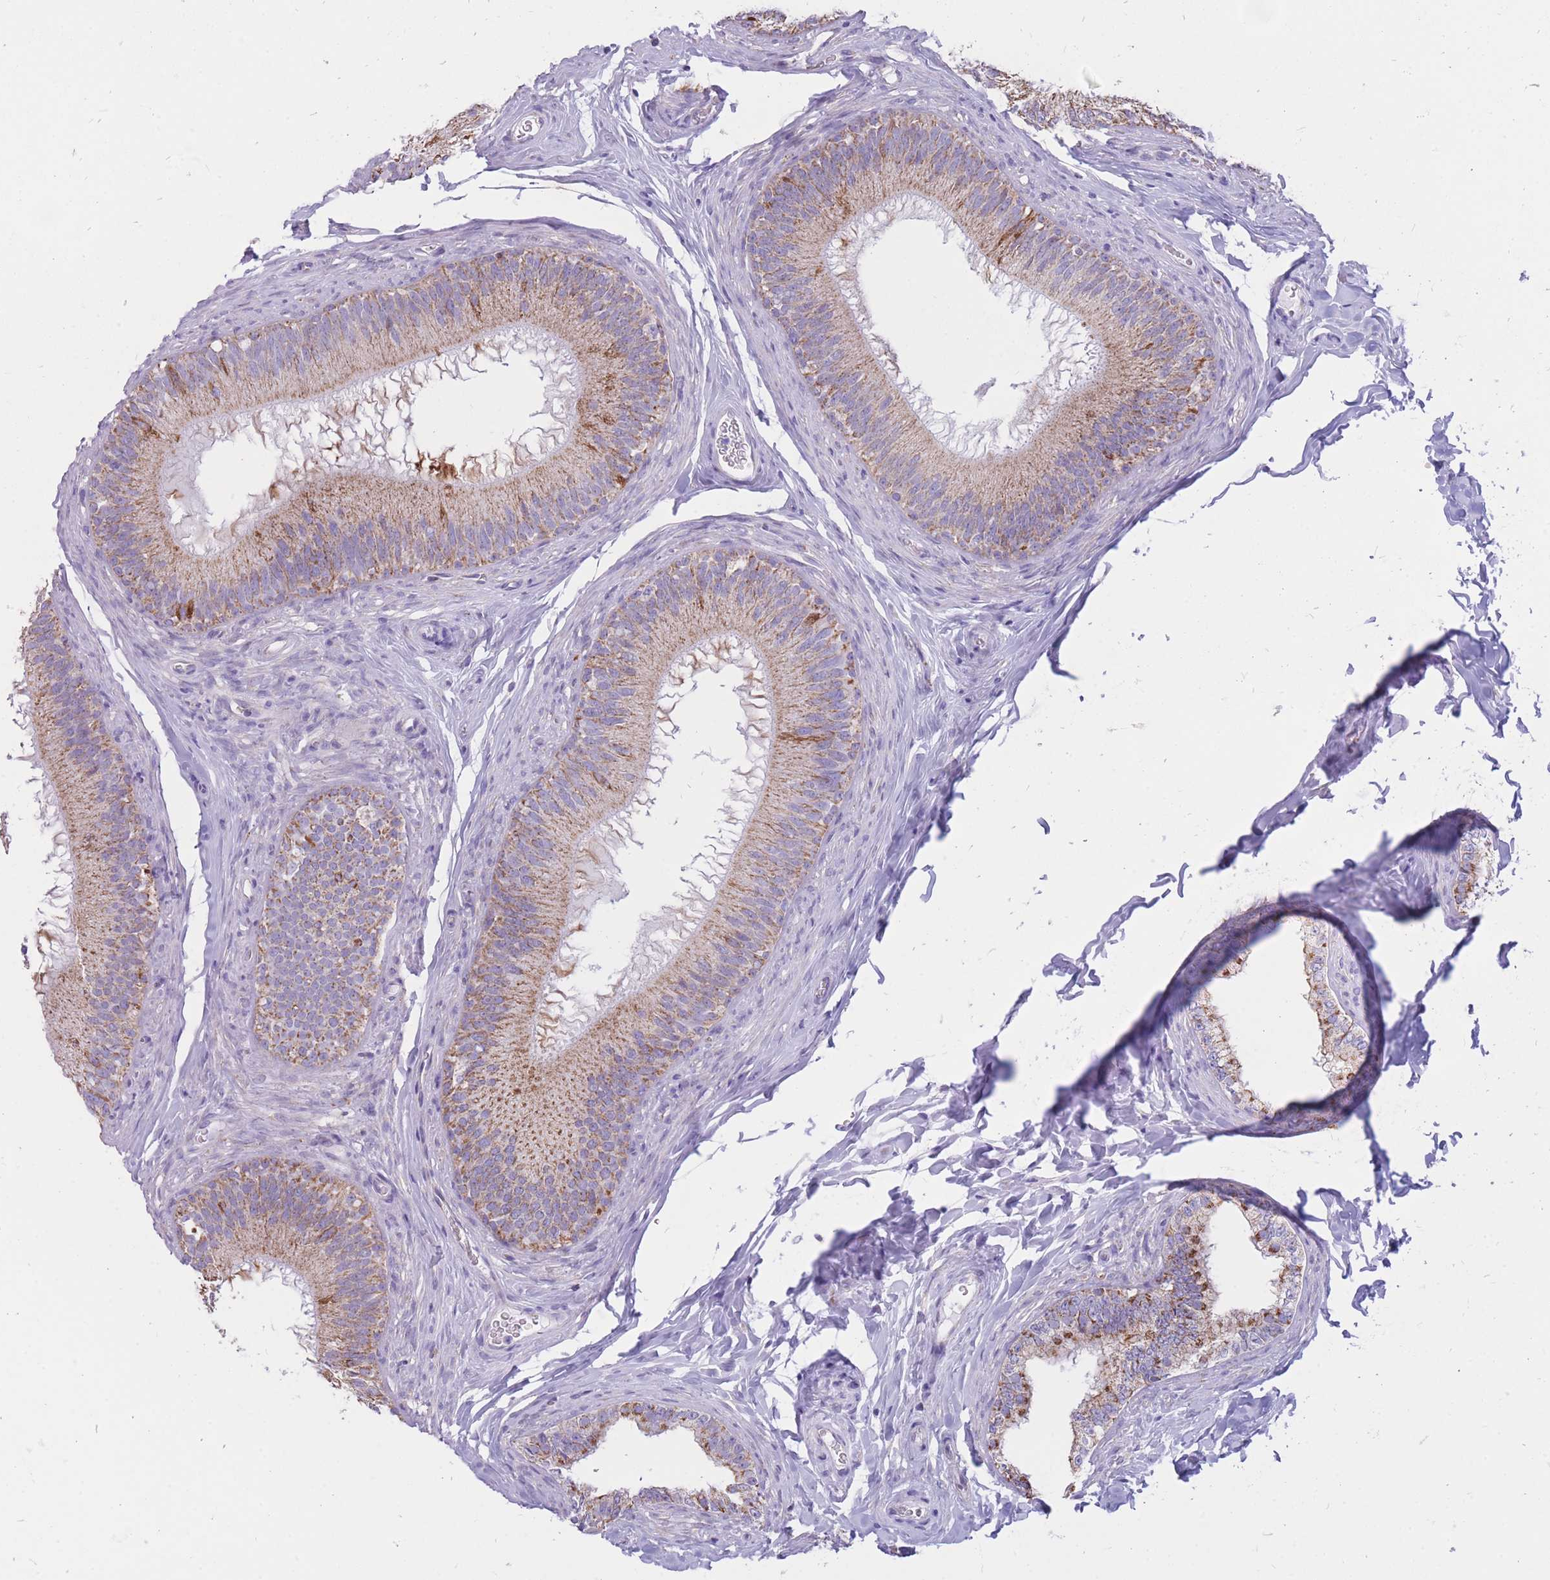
{"staining": {"intensity": "moderate", "quantity": "25%-75%", "location": "cytoplasmic/membranous"}, "tissue": "epididymis", "cell_type": "Glandular cells", "image_type": "normal", "snomed": [{"axis": "morphology", "description": "Normal tissue, NOS"}, {"axis": "topography", "description": "Epididymis"}], "caption": "A micrograph of human epididymis stained for a protein shows moderate cytoplasmic/membranous brown staining in glandular cells.", "gene": "PCSK1", "patient": {"sex": "male", "age": 38}}